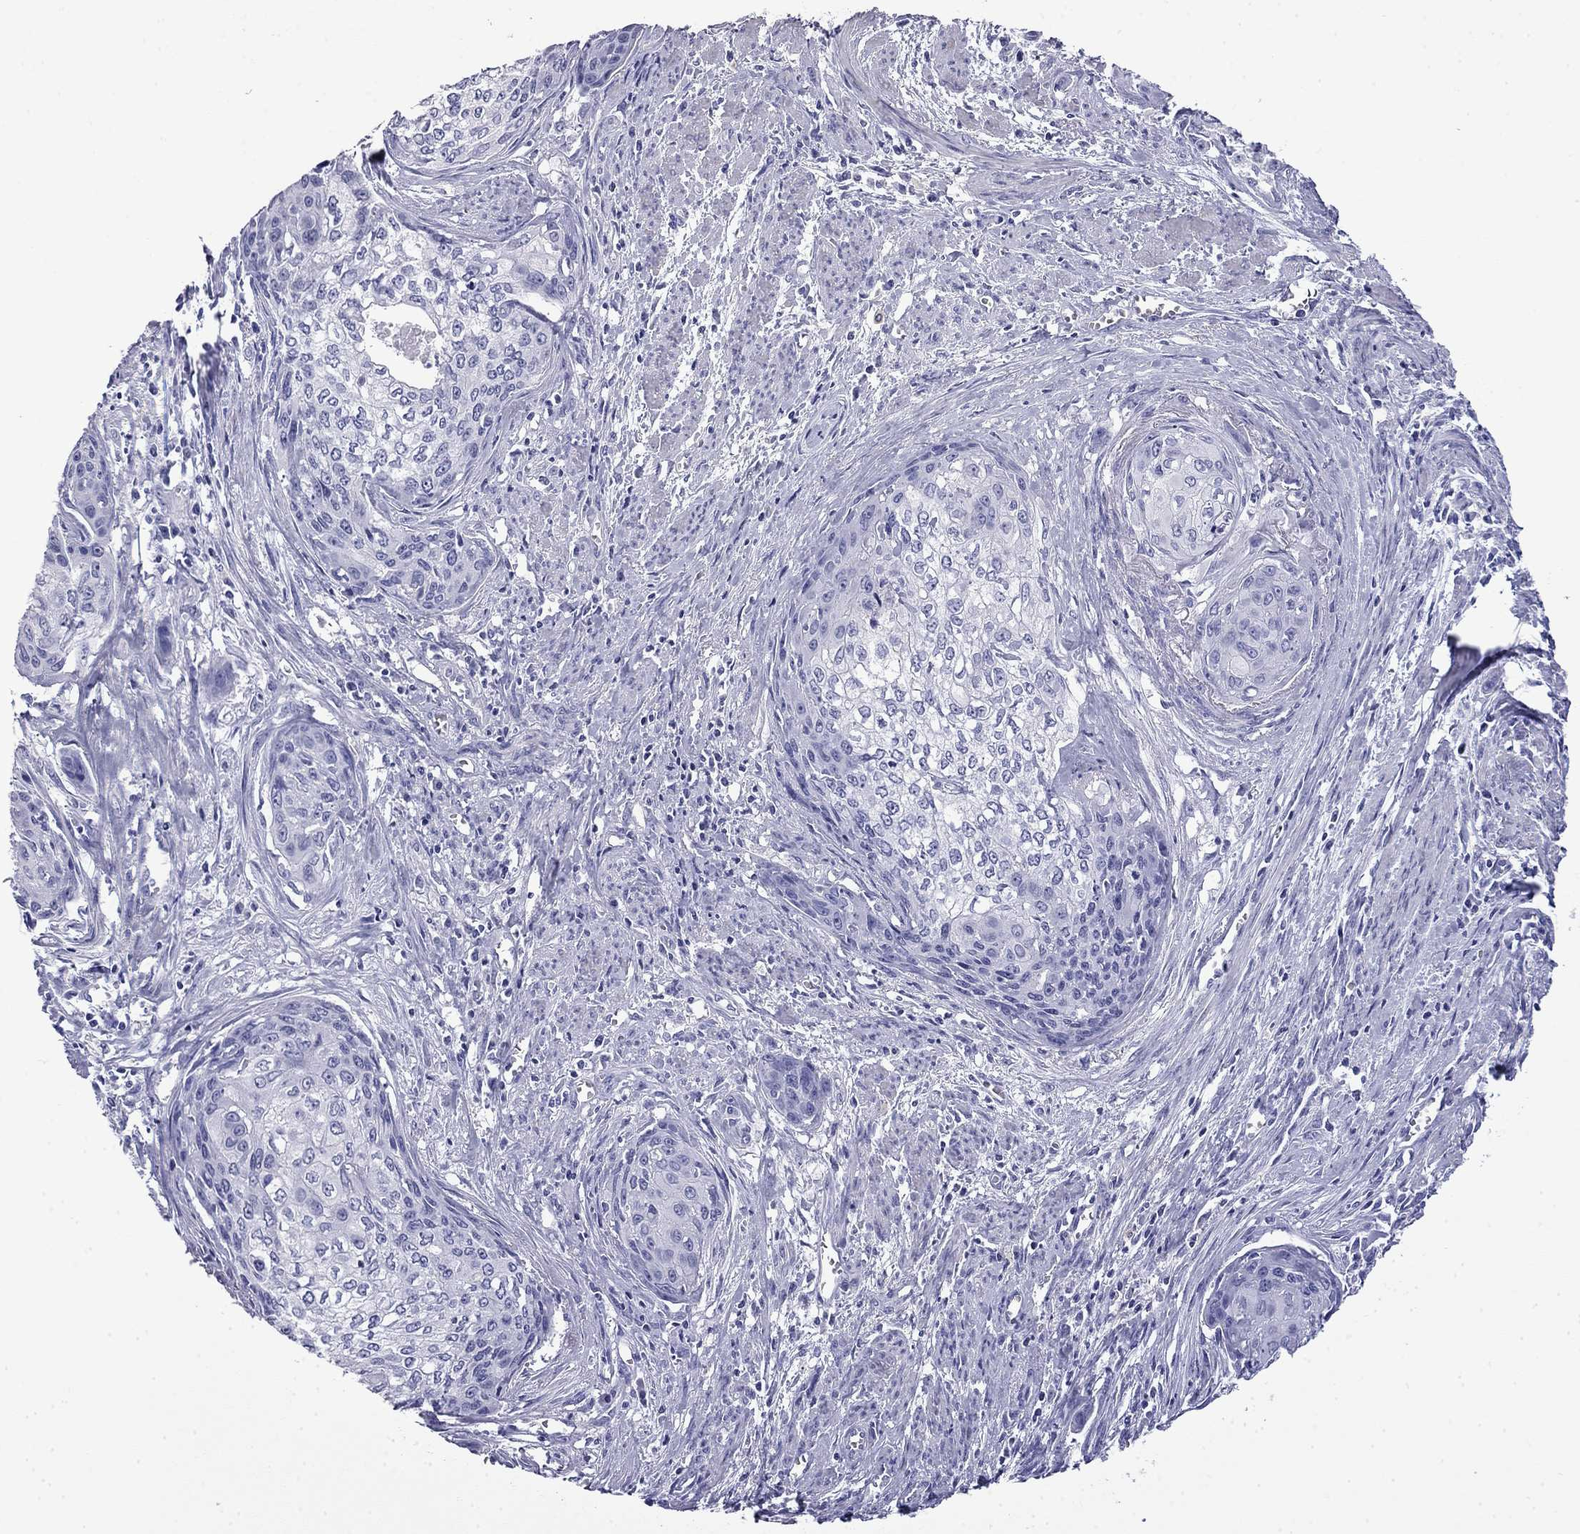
{"staining": {"intensity": "negative", "quantity": "none", "location": "none"}, "tissue": "cervical cancer", "cell_type": "Tumor cells", "image_type": "cancer", "snomed": [{"axis": "morphology", "description": "Squamous cell carcinoma, NOS"}, {"axis": "topography", "description": "Cervix"}], "caption": "Immunohistochemistry (IHC) histopathology image of neoplastic tissue: human cervical squamous cell carcinoma stained with DAB (3,3'-diaminobenzidine) reveals no significant protein expression in tumor cells.", "gene": "MYO15A", "patient": {"sex": "female", "age": 58}}